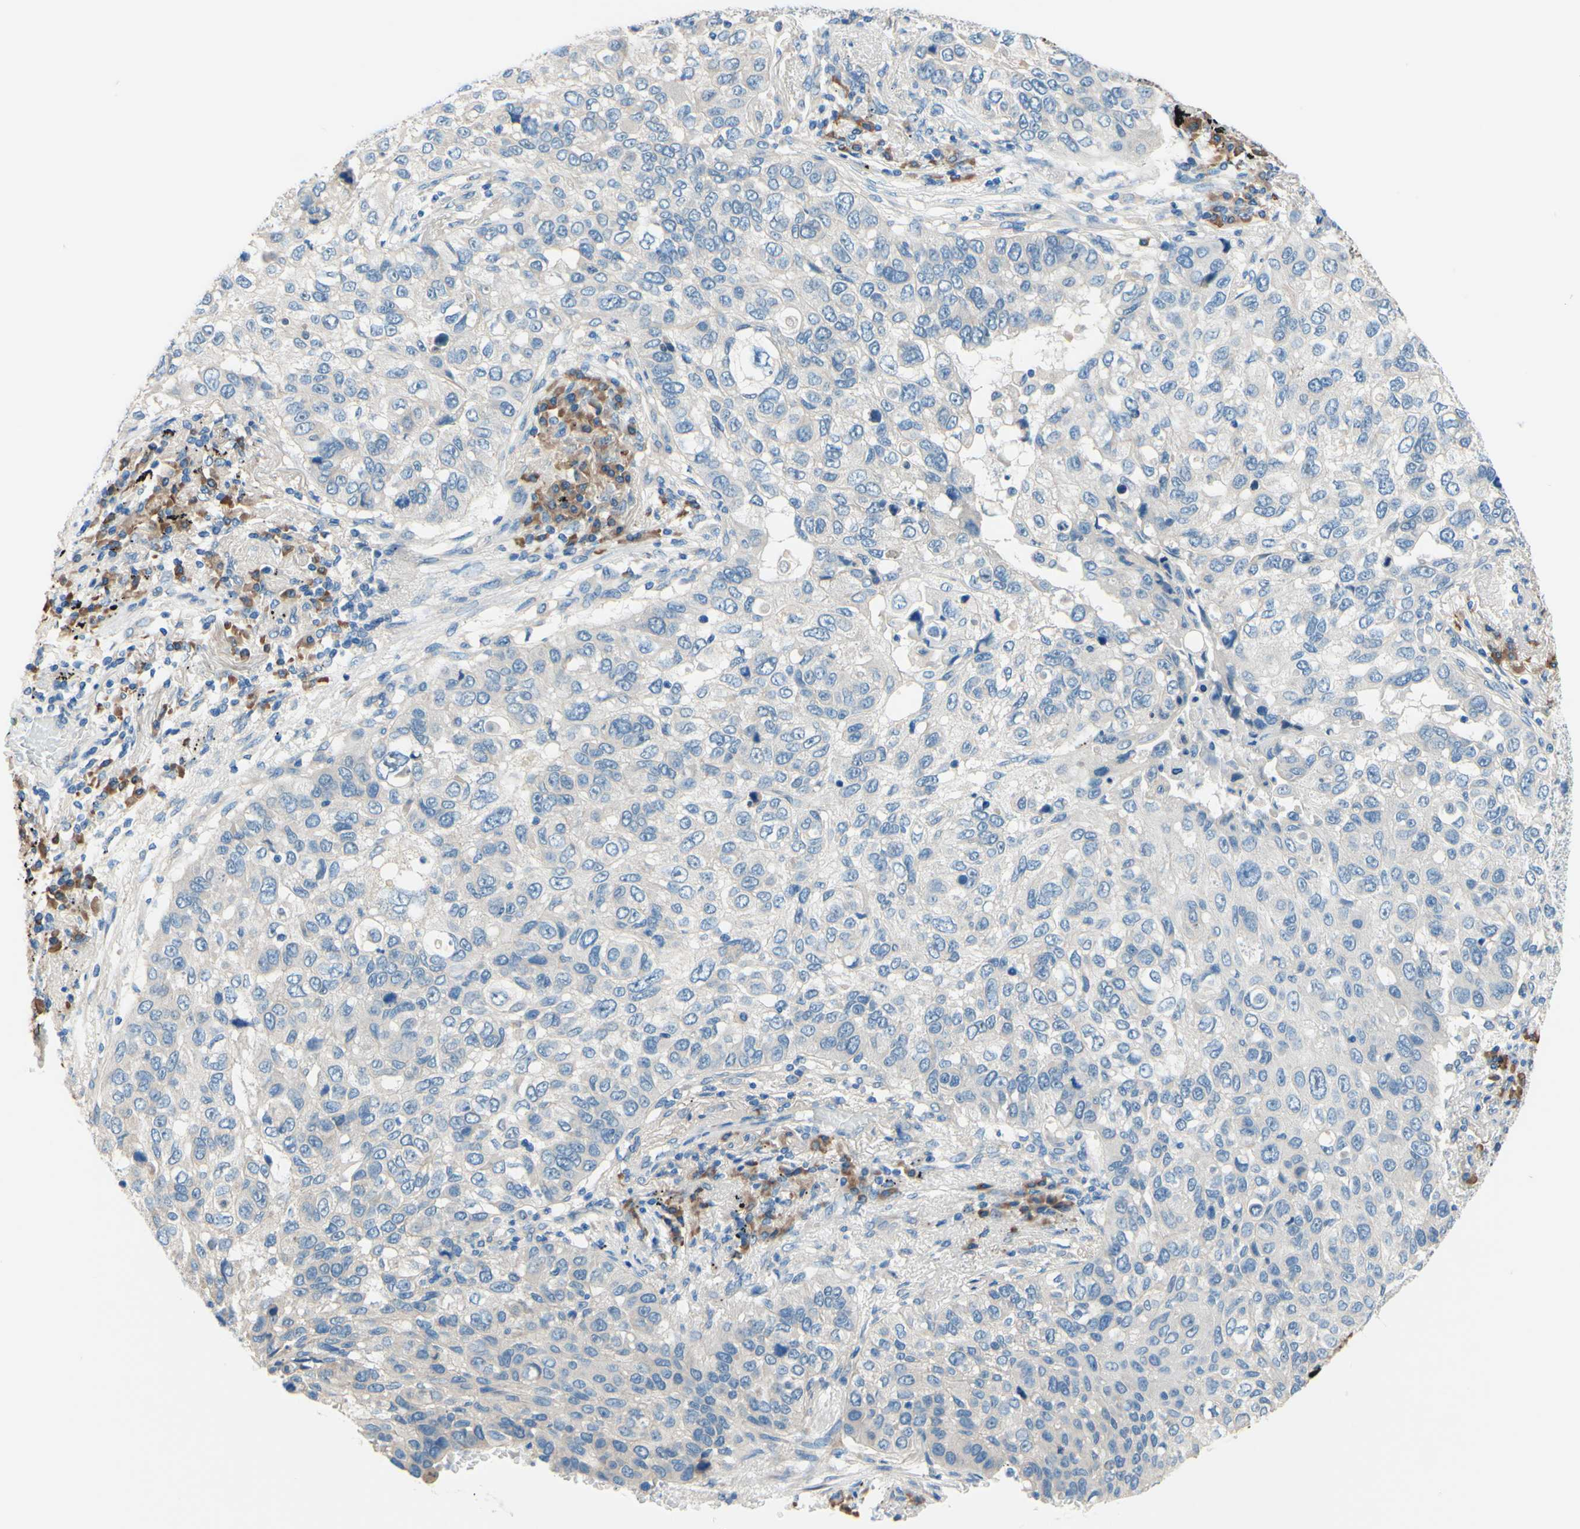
{"staining": {"intensity": "negative", "quantity": "none", "location": "none"}, "tissue": "lung cancer", "cell_type": "Tumor cells", "image_type": "cancer", "snomed": [{"axis": "morphology", "description": "Squamous cell carcinoma, NOS"}, {"axis": "topography", "description": "Lung"}], "caption": "An immunohistochemistry (IHC) photomicrograph of squamous cell carcinoma (lung) is shown. There is no staining in tumor cells of squamous cell carcinoma (lung).", "gene": "PASD1", "patient": {"sex": "male", "age": 57}}